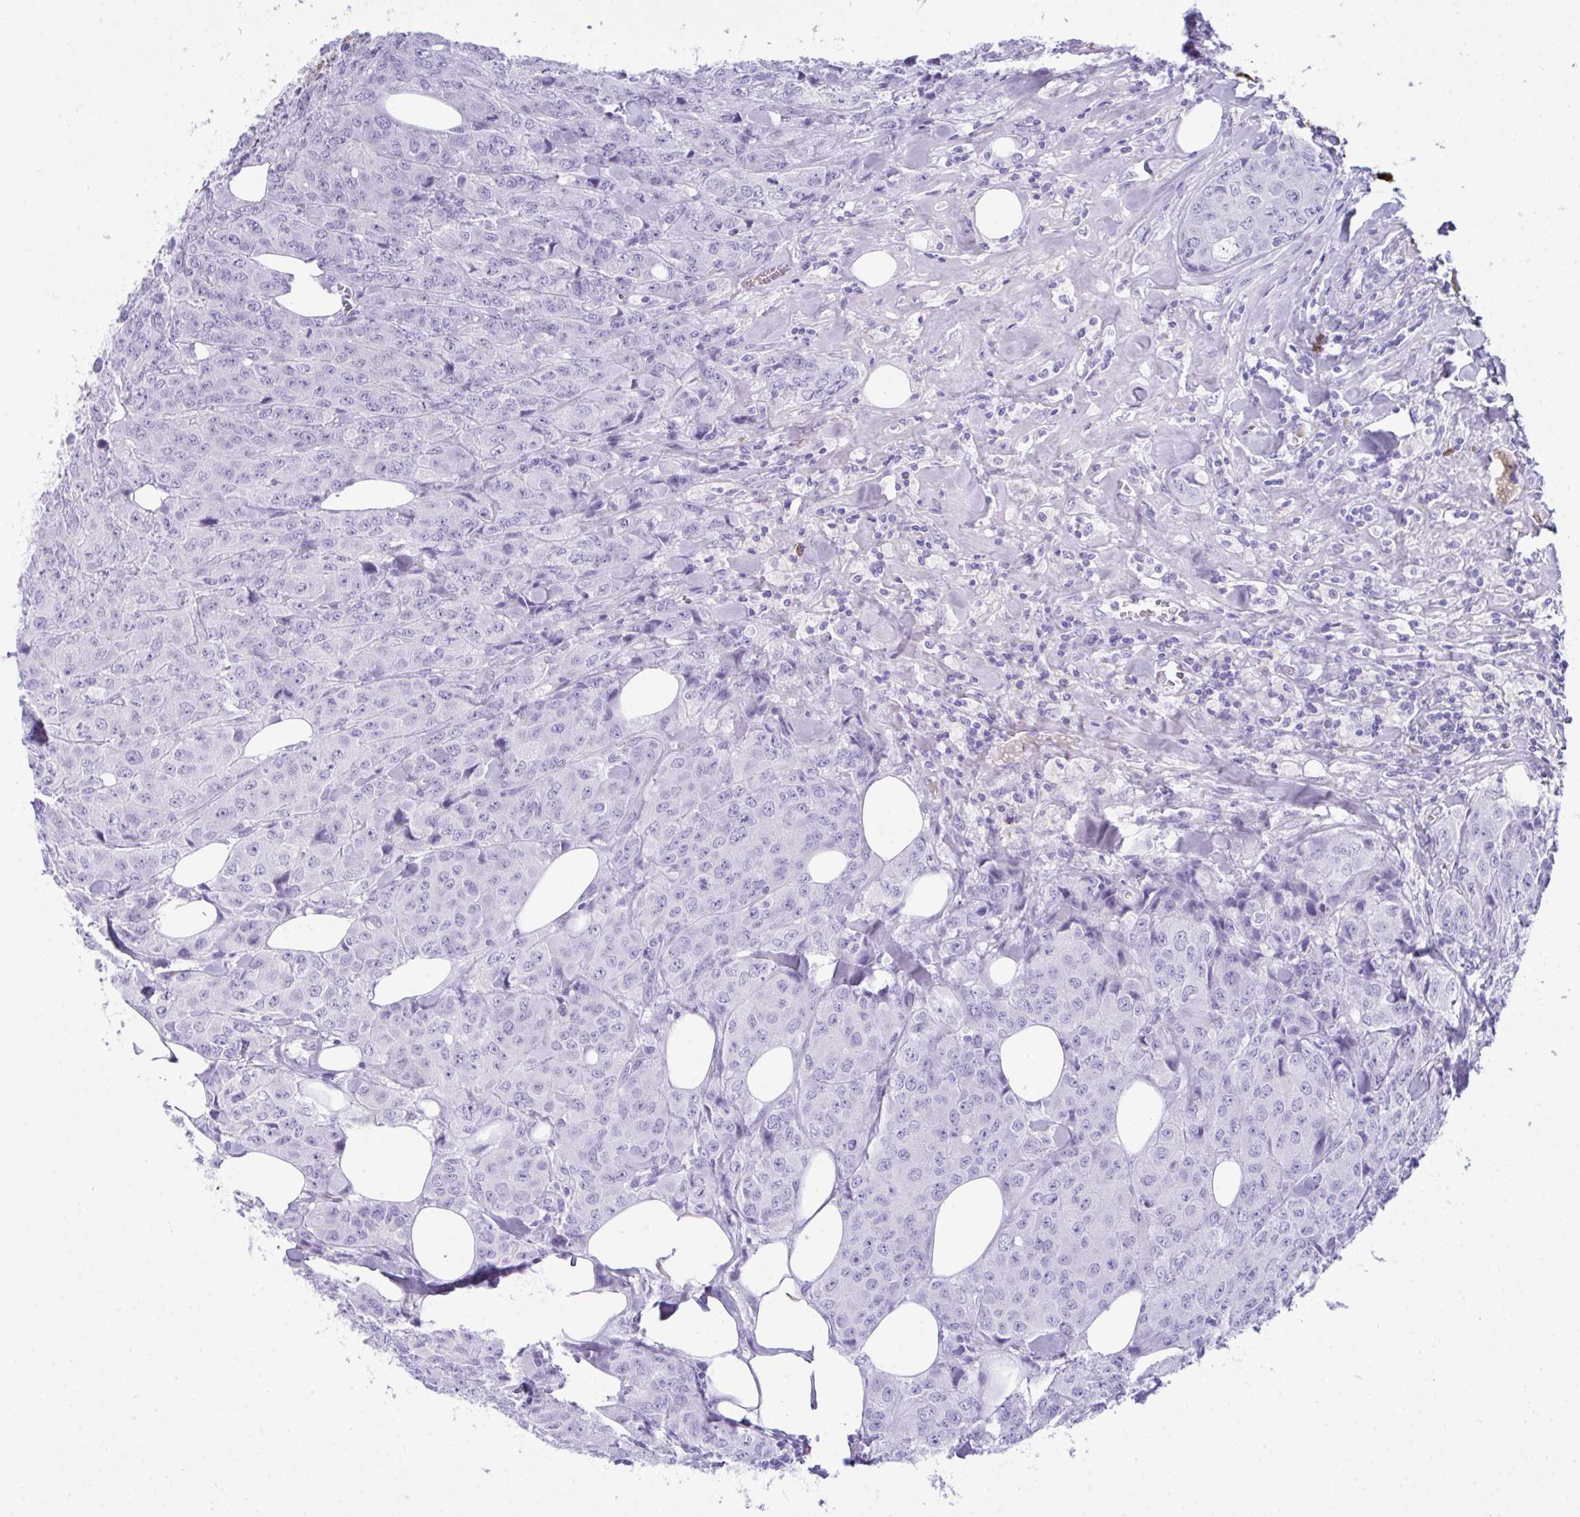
{"staining": {"intensity": "negative", "quantity": "none", "location": "none"}, "tissue": "breast cancer", "cell_type": "Tumor cells", "image_type": "cancer", "snomed": [{"axis": "morphology", "description": "Duct carcinoma"}, {"axis": "topography", "description": "Breast"}], "caption": "Immunohistochemistry (IHC) histopathology image of neoplastic tissue: human intraductal carcinoma (breast) stained with DAB displays no significant protein expression in tumor cells.", "gene": "JCHAIN", "patient": {"sex": "female", "age": 43}}